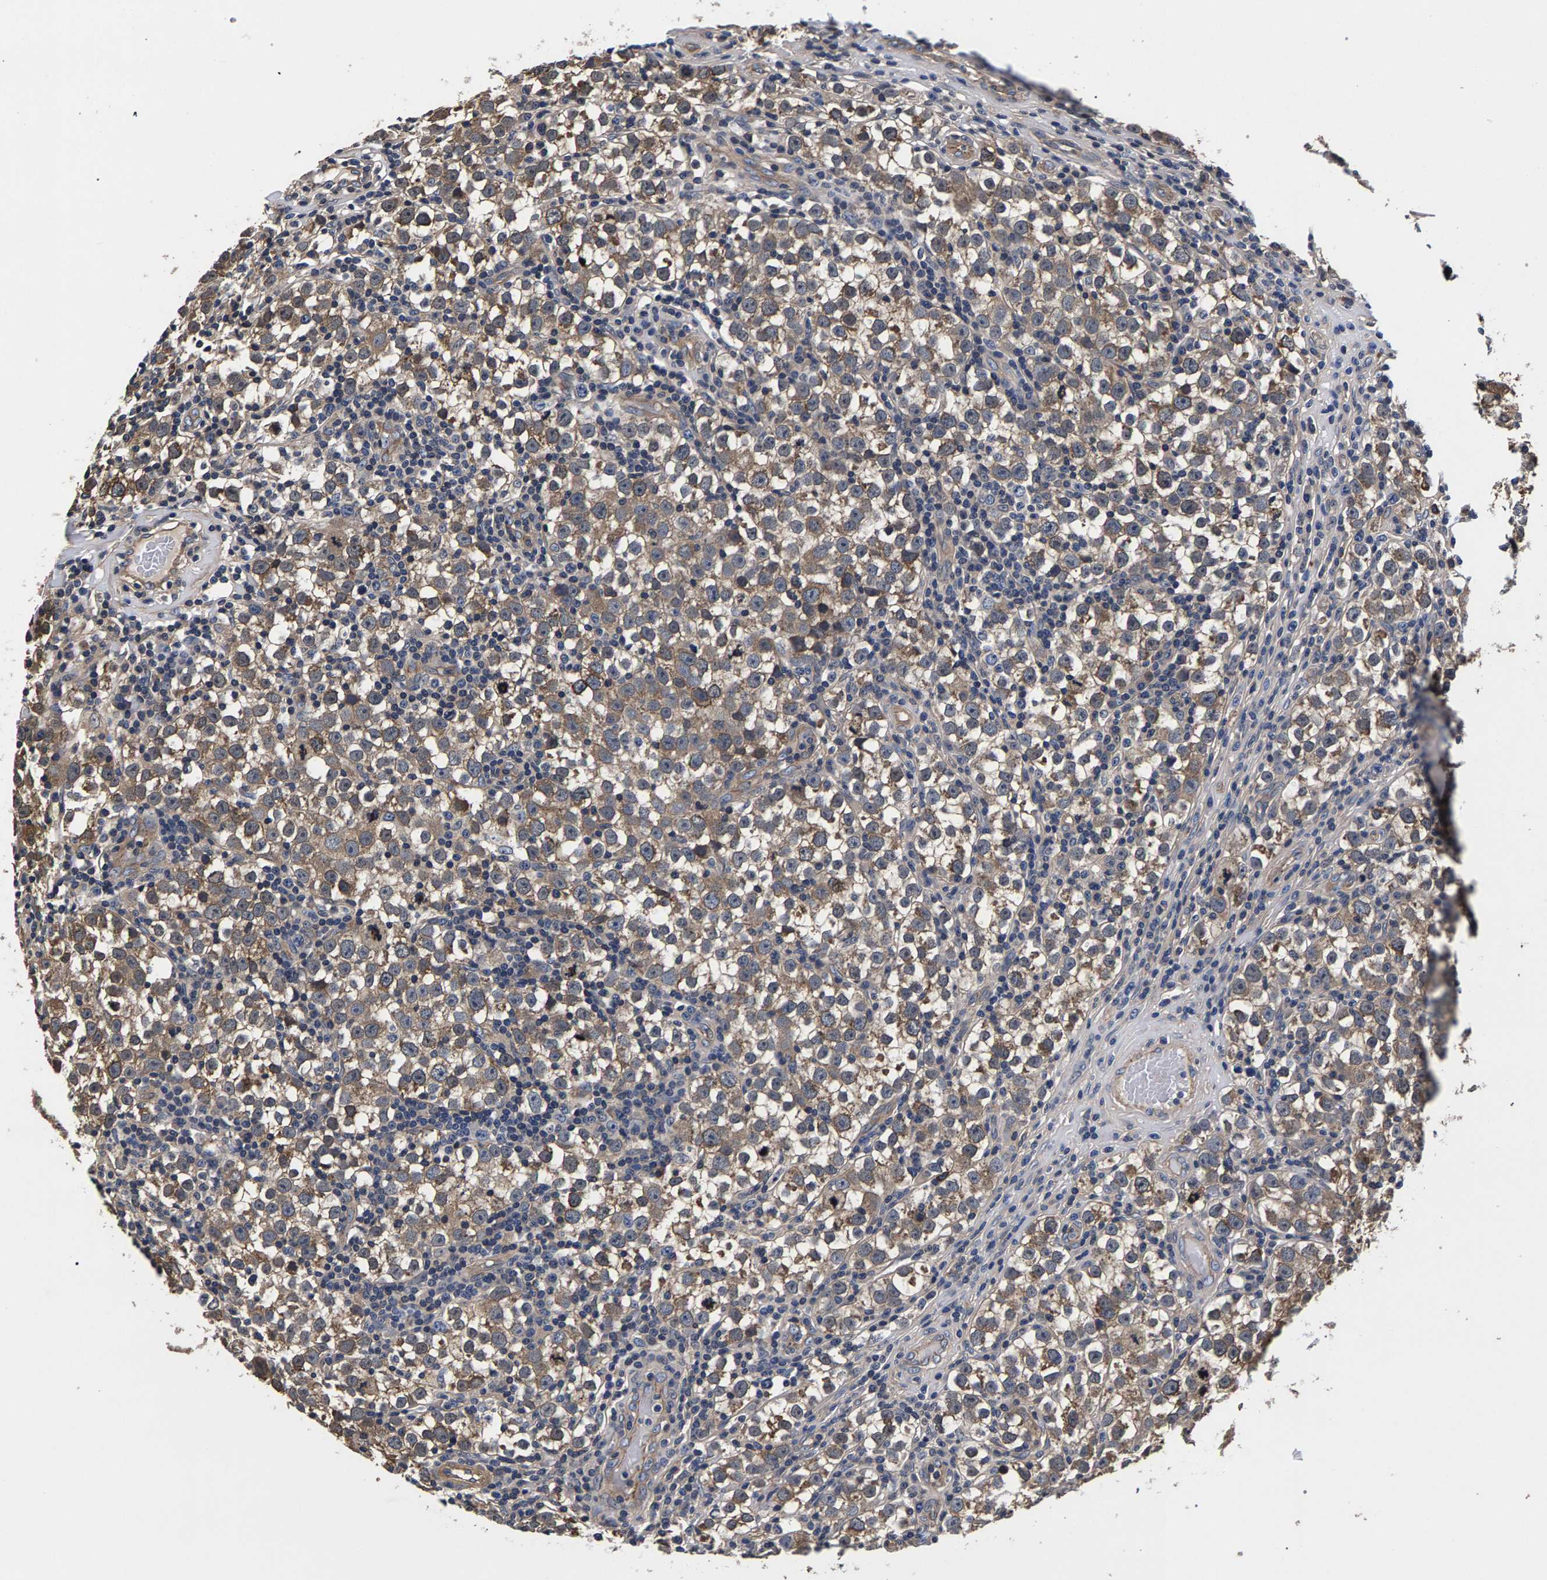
{"staining": {"intensity": "moderate", "quantity": ">75%", "location": "cytoplasmic/membranous"}, "tissue": "testis cancer", "cell_type": "Tumor cells", "image_type": "cancer", "snomed": [{"axis": "morphology", "description": "Normal tissue, NOS"}, {"axis": "morphology", "description": "Seminoma, NOS"}, {"axis": "topography", "description": "Testis"}], "caption": "Human testis cancer (seminoma) stained with a brown dye displays moderate cytoplasmic/membranous positive positivity in approximately >75% of tumor cells.", "gene": "MARCHF7", "patient": {"sex": "male", "age": 43}}